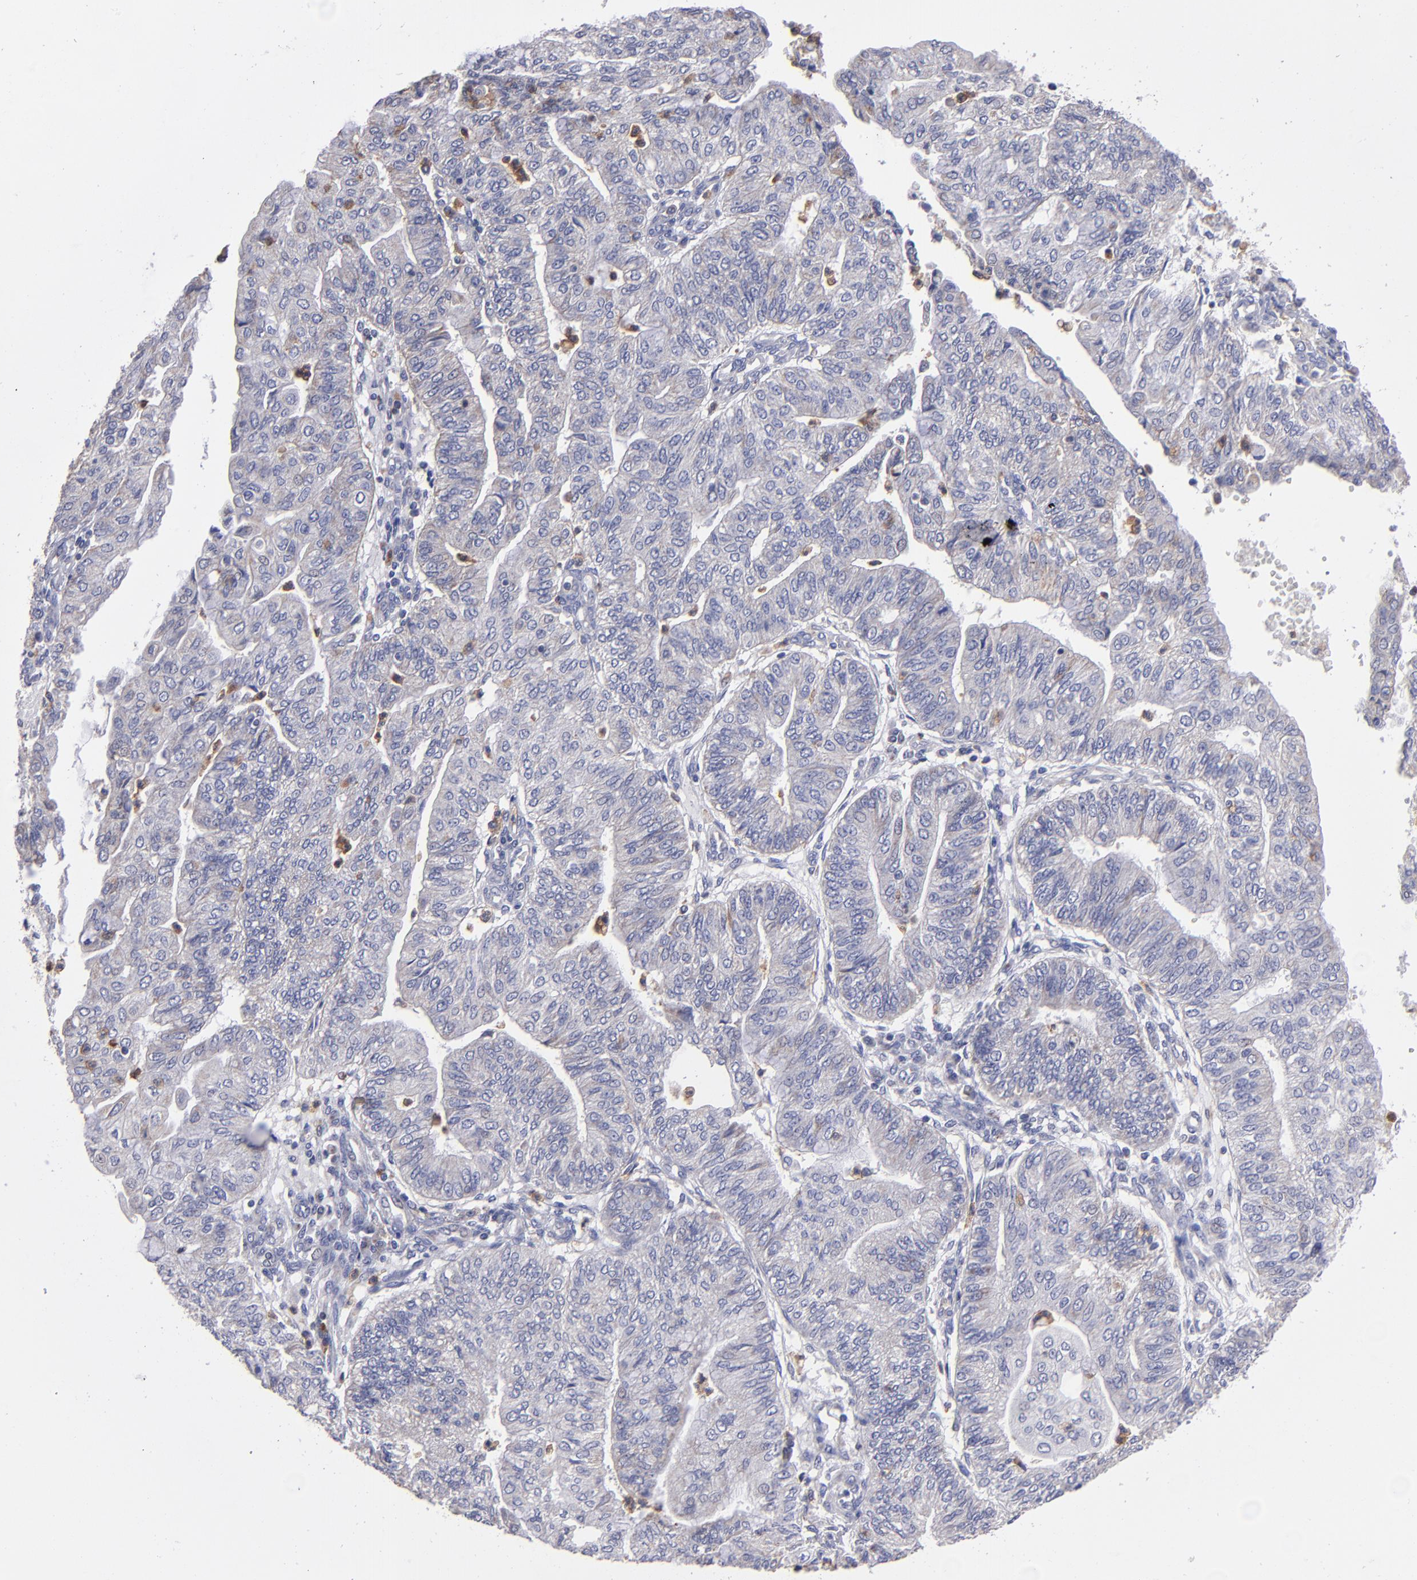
{"staining": {"intensity": "weak", "quantity": ">75%", "location": "cytoplasmic/membranous"}, "tissue": "endometrial cancer", "cell_type": "Tumor cells", "image_type": "cancer", "snomed": [{"axis": "morphology", "description": "Adenocarcinoma, NOS"}, {"axis": "topography", "description": "Endometrium"}], "caption": "Protein expression by immunohistochemistry demonstrates weak cytoplasmic/membranous staining in approximately >75% of tumor cells in endometrial cancer (adenocarcinoma).", "gene": "FGR", "patient": {"sex": "female", "age": 59}}